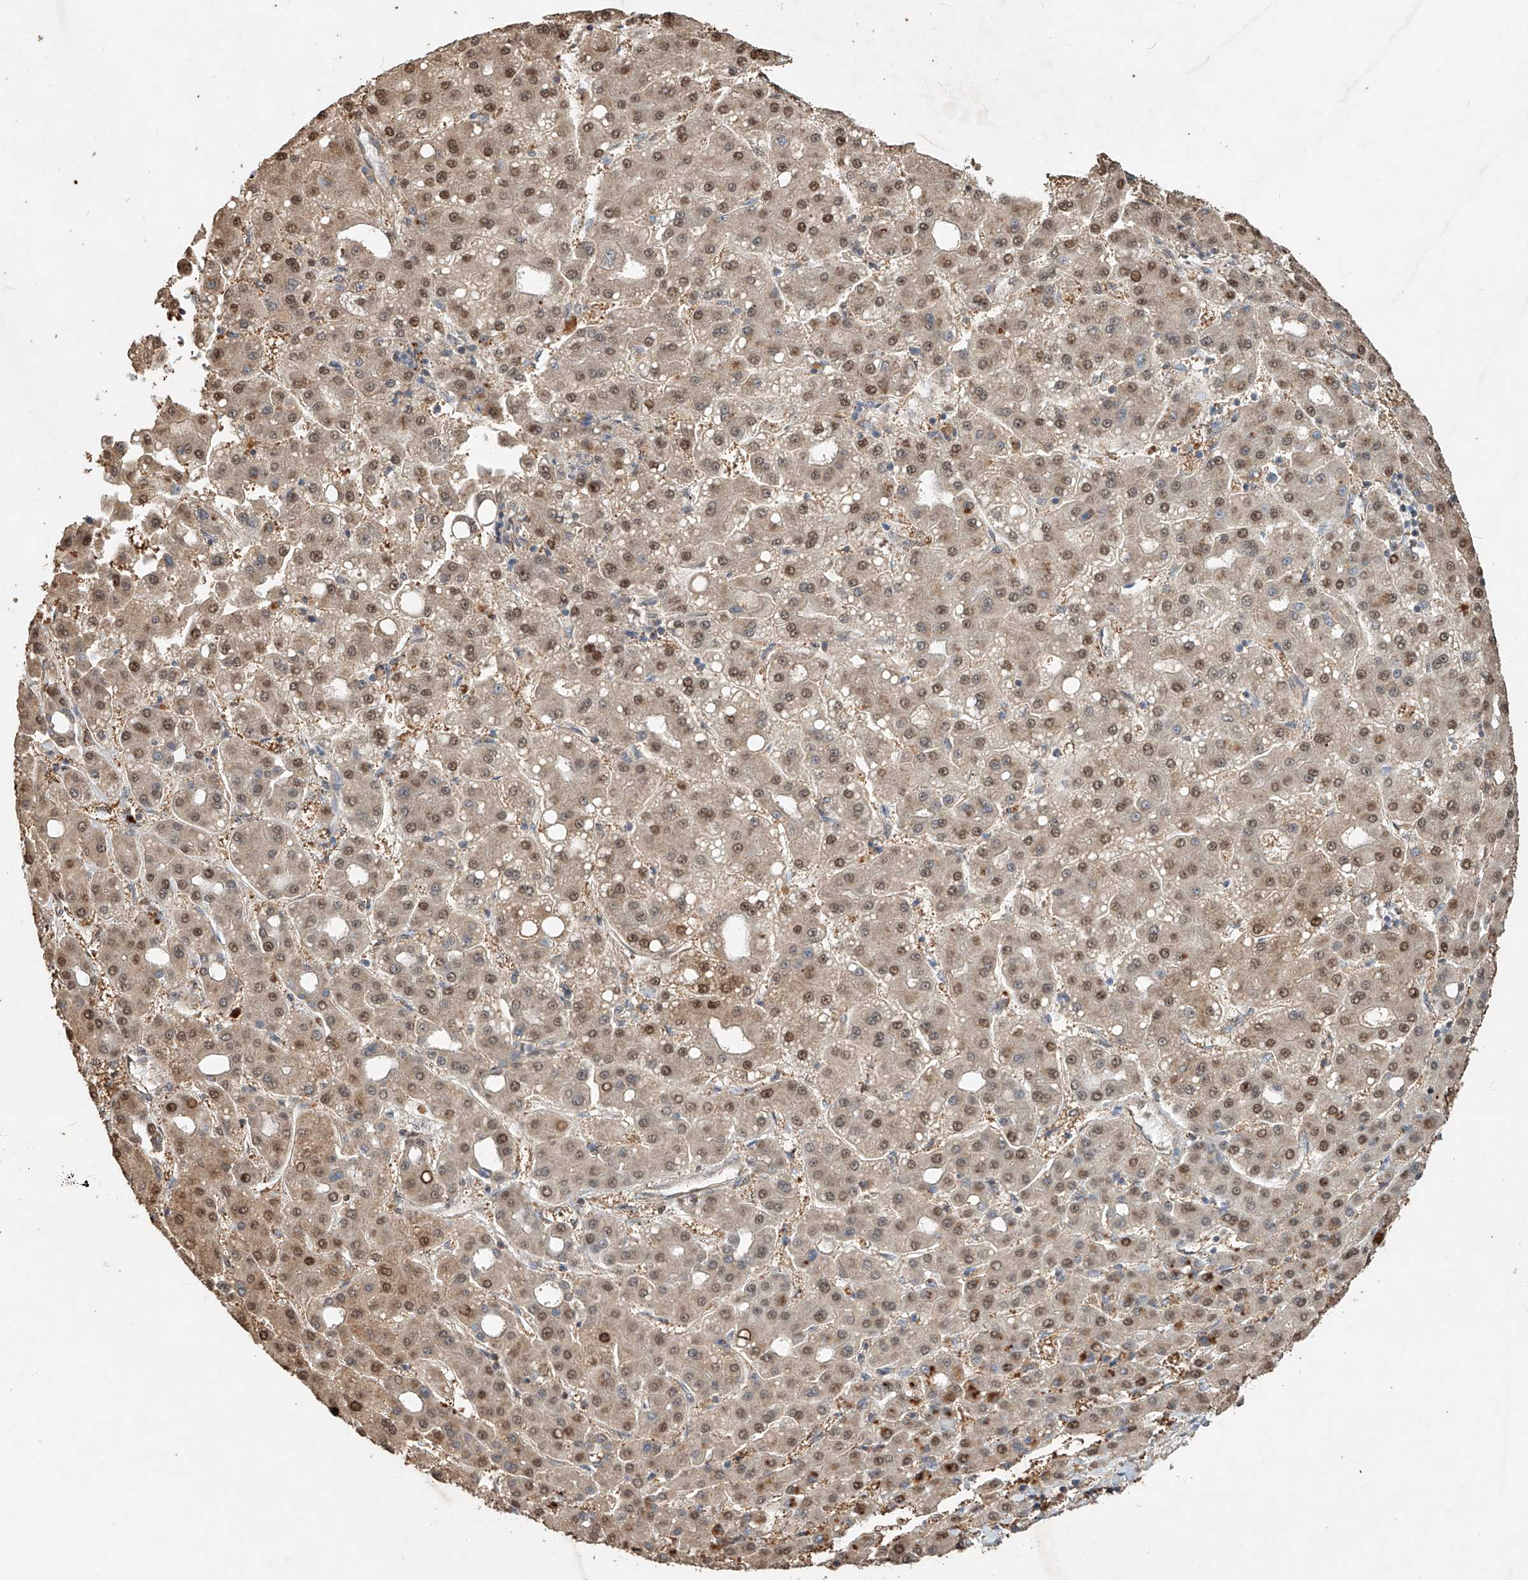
{"staining": {"intensity": "moderate", "quantity": ">75%", "location": "nuclear"}, "tissue": "liver cancer", "cell_type": "Tumor cells", "image_type": "cancer", "snomed": [{"axis": "morphology", "description": "Carcinoma, Hepatocellular, NOS"}, {"axis": "topography", "description": "Liver"}], "caption": "Human liver cancer stained with a brown dye reveals moderate nuclear positive staining in about >75% of tumor cells.", "gene": "RMND1", "patient": {"sex": "male", "age": 65}}